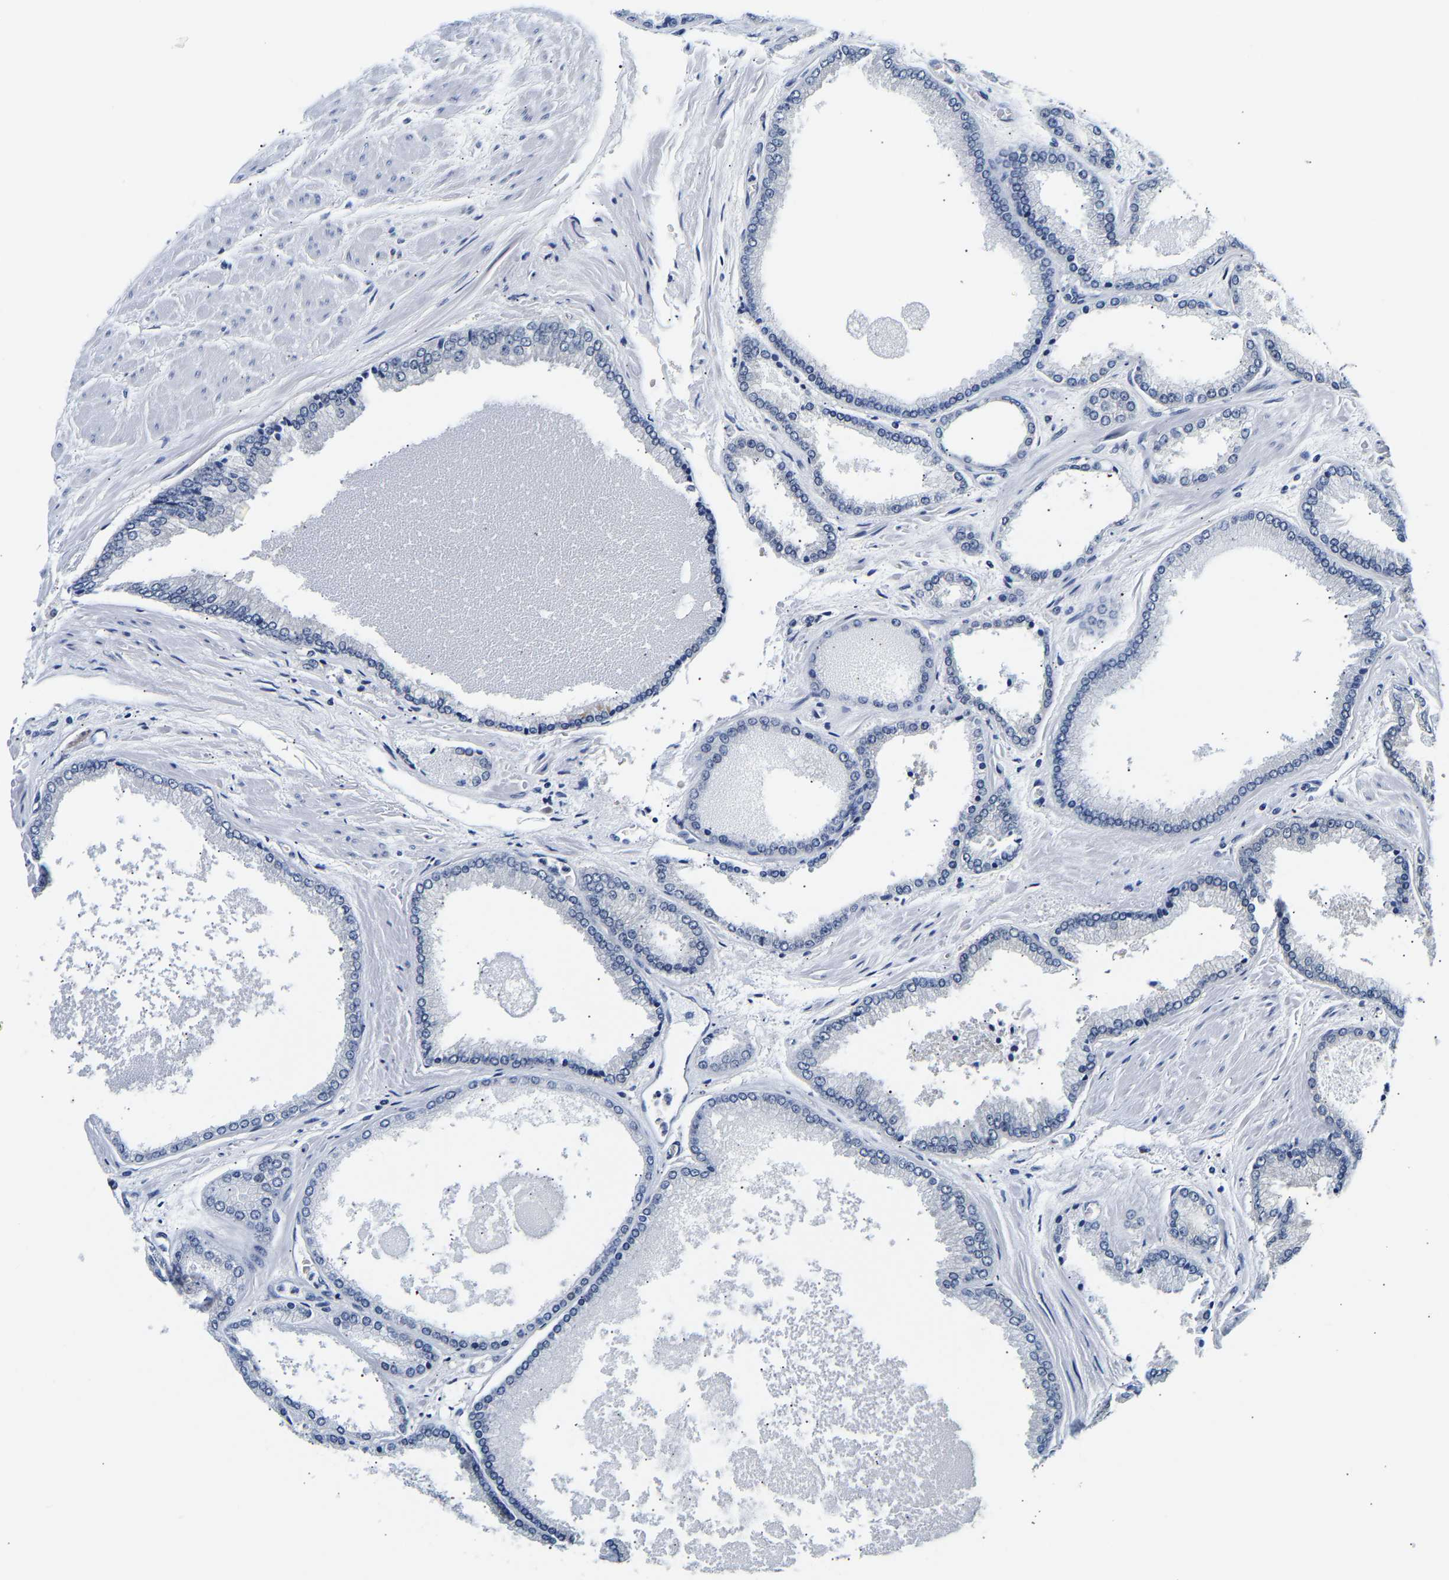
{"staining": {"intensity": "negative", "quantity": "none", "location": "none"}, "tissue": "prostate cancer", "cell_type": "Tumor cells", "image_type": "cancer", "snomed": [{"axis": "morphology", "description": "Adenocarcinoma, High grade"}, {"axis": "topography", "description": "Prostate"}], "caption": "Immunohistochemistry (IHC) histopathology image of human high-grade adenocarcinoma (prostate) stained for a protein (brown), which demonstrates no staining in tumor cells. The staining is performed using DAB brown chromogen with nuclei counter-stained in using hematoxylin.", "gene": "UCHL3", "patient": {"sex": "male", "age": 61}}